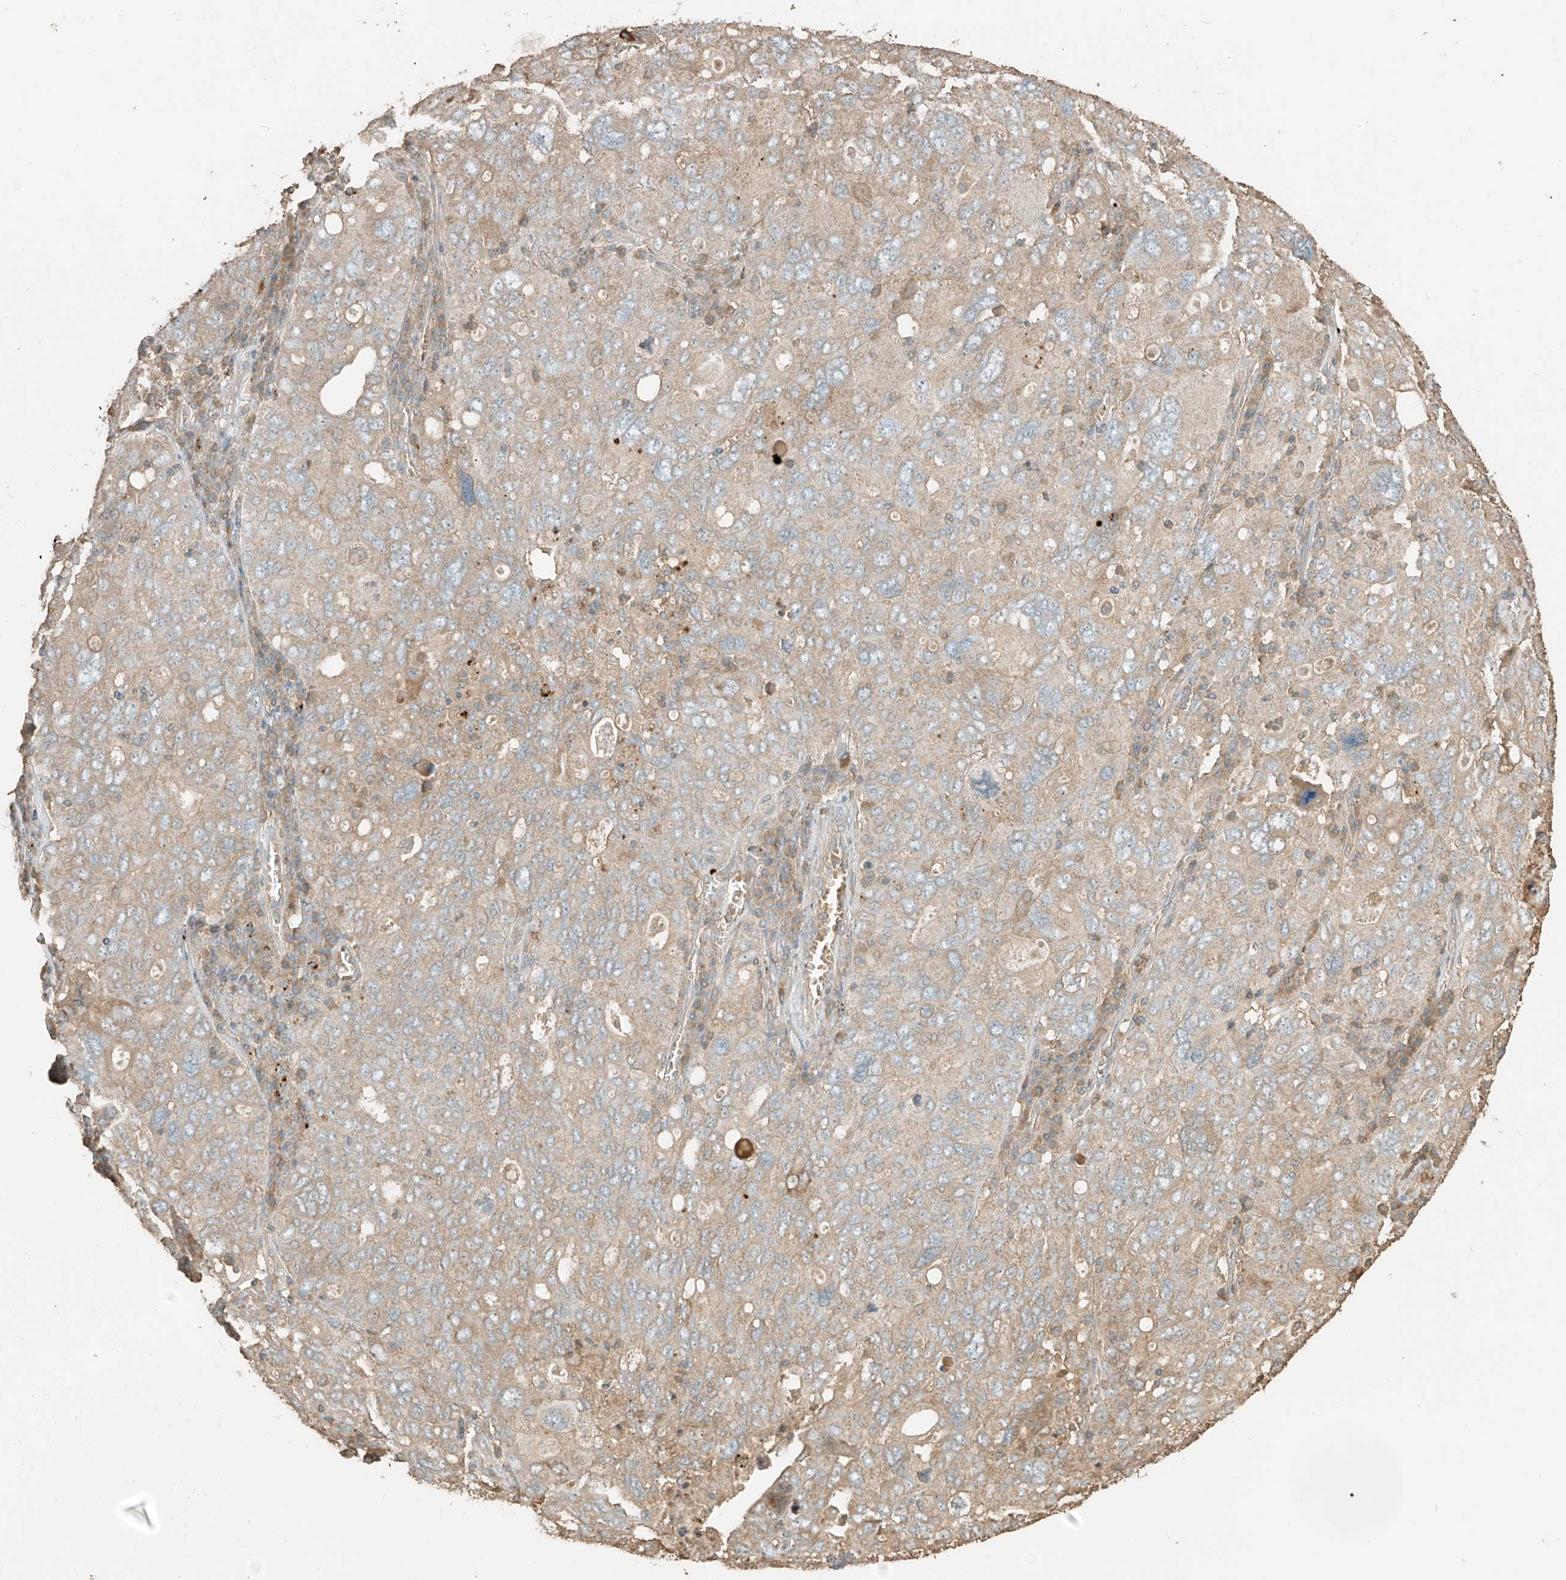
{"staining": {"intensity": "weak", "quantity": "25%-75%", "location": "cytoplasmic/membranous"}, "tissue": "ovarian cancer", "cell_type": "Tumor cells", "image_type": "cancer", "snomed": [{"axis": "morphology", "description": "Carcinoma, endometroid"}, {"axis": "topography", "description": "Ovary"}], "caption": "Protein expression analysis of human ovarian cancer (endometroid carcinoma) reveals weak cytoplasmic/membranous expression in approximately 25%-75% of tumor cells.", "gene": "RFTN2", "patient": {"sex": "female", "age": 62}}